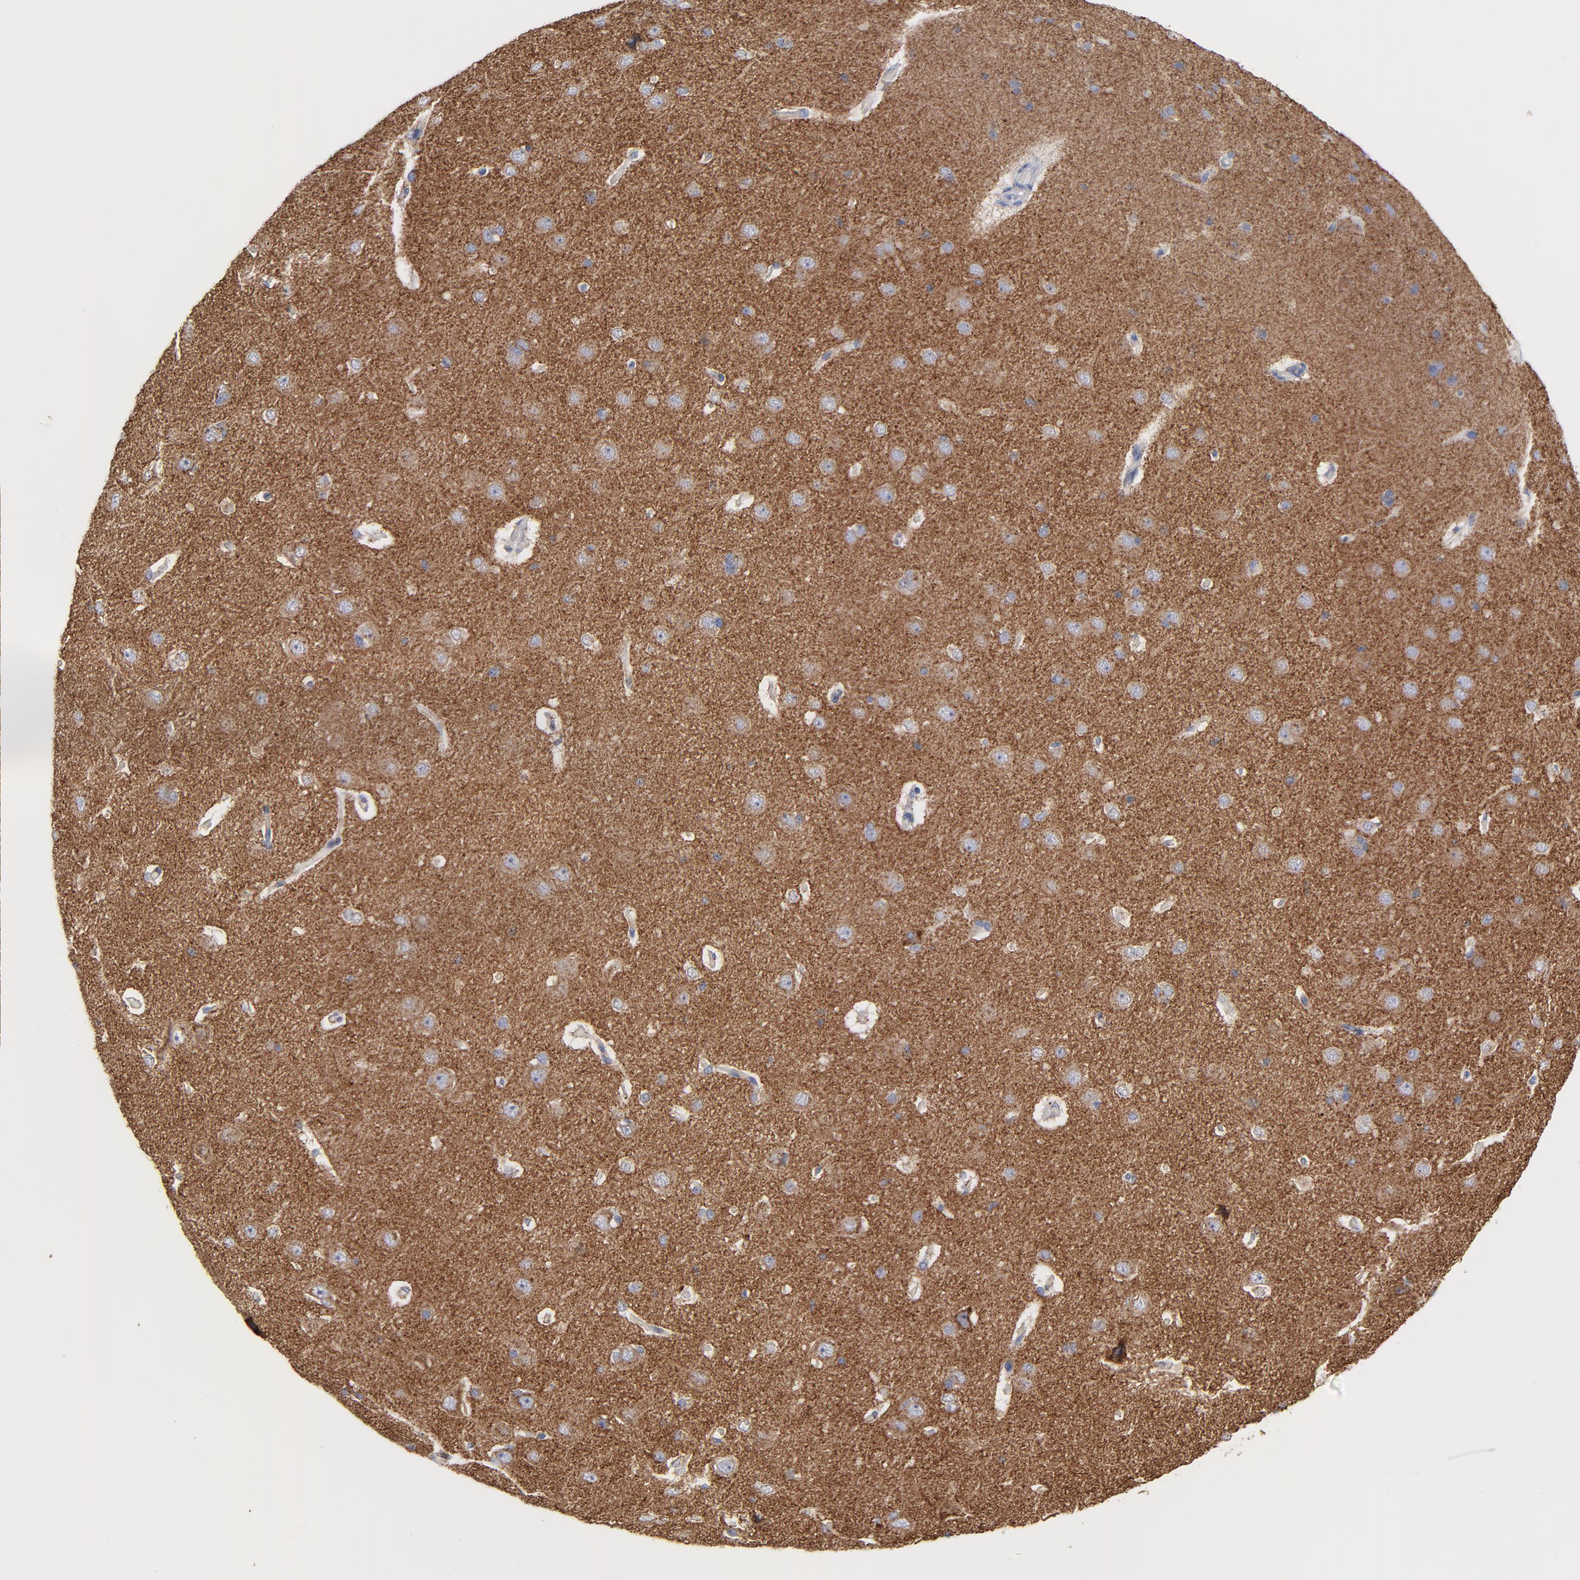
{"staining": {"intensity": "negative", "quantity": "none", "location": "none"}, "tissue": "cerebral cortex", "cell_type": "Endothelial cells", "image_type": "normal", "snomed": [{"axis": "morphology", "description": "Normal tissue, NOS"}, {"axis": "topography", "description": "Cerebral cortex"}], "caption": "Photomicrograph shows no significant protein expression in endothelial cells of benign cerebral cortex.", "gene": "CPE", "patient": {"sex": "female", "age": 45}}